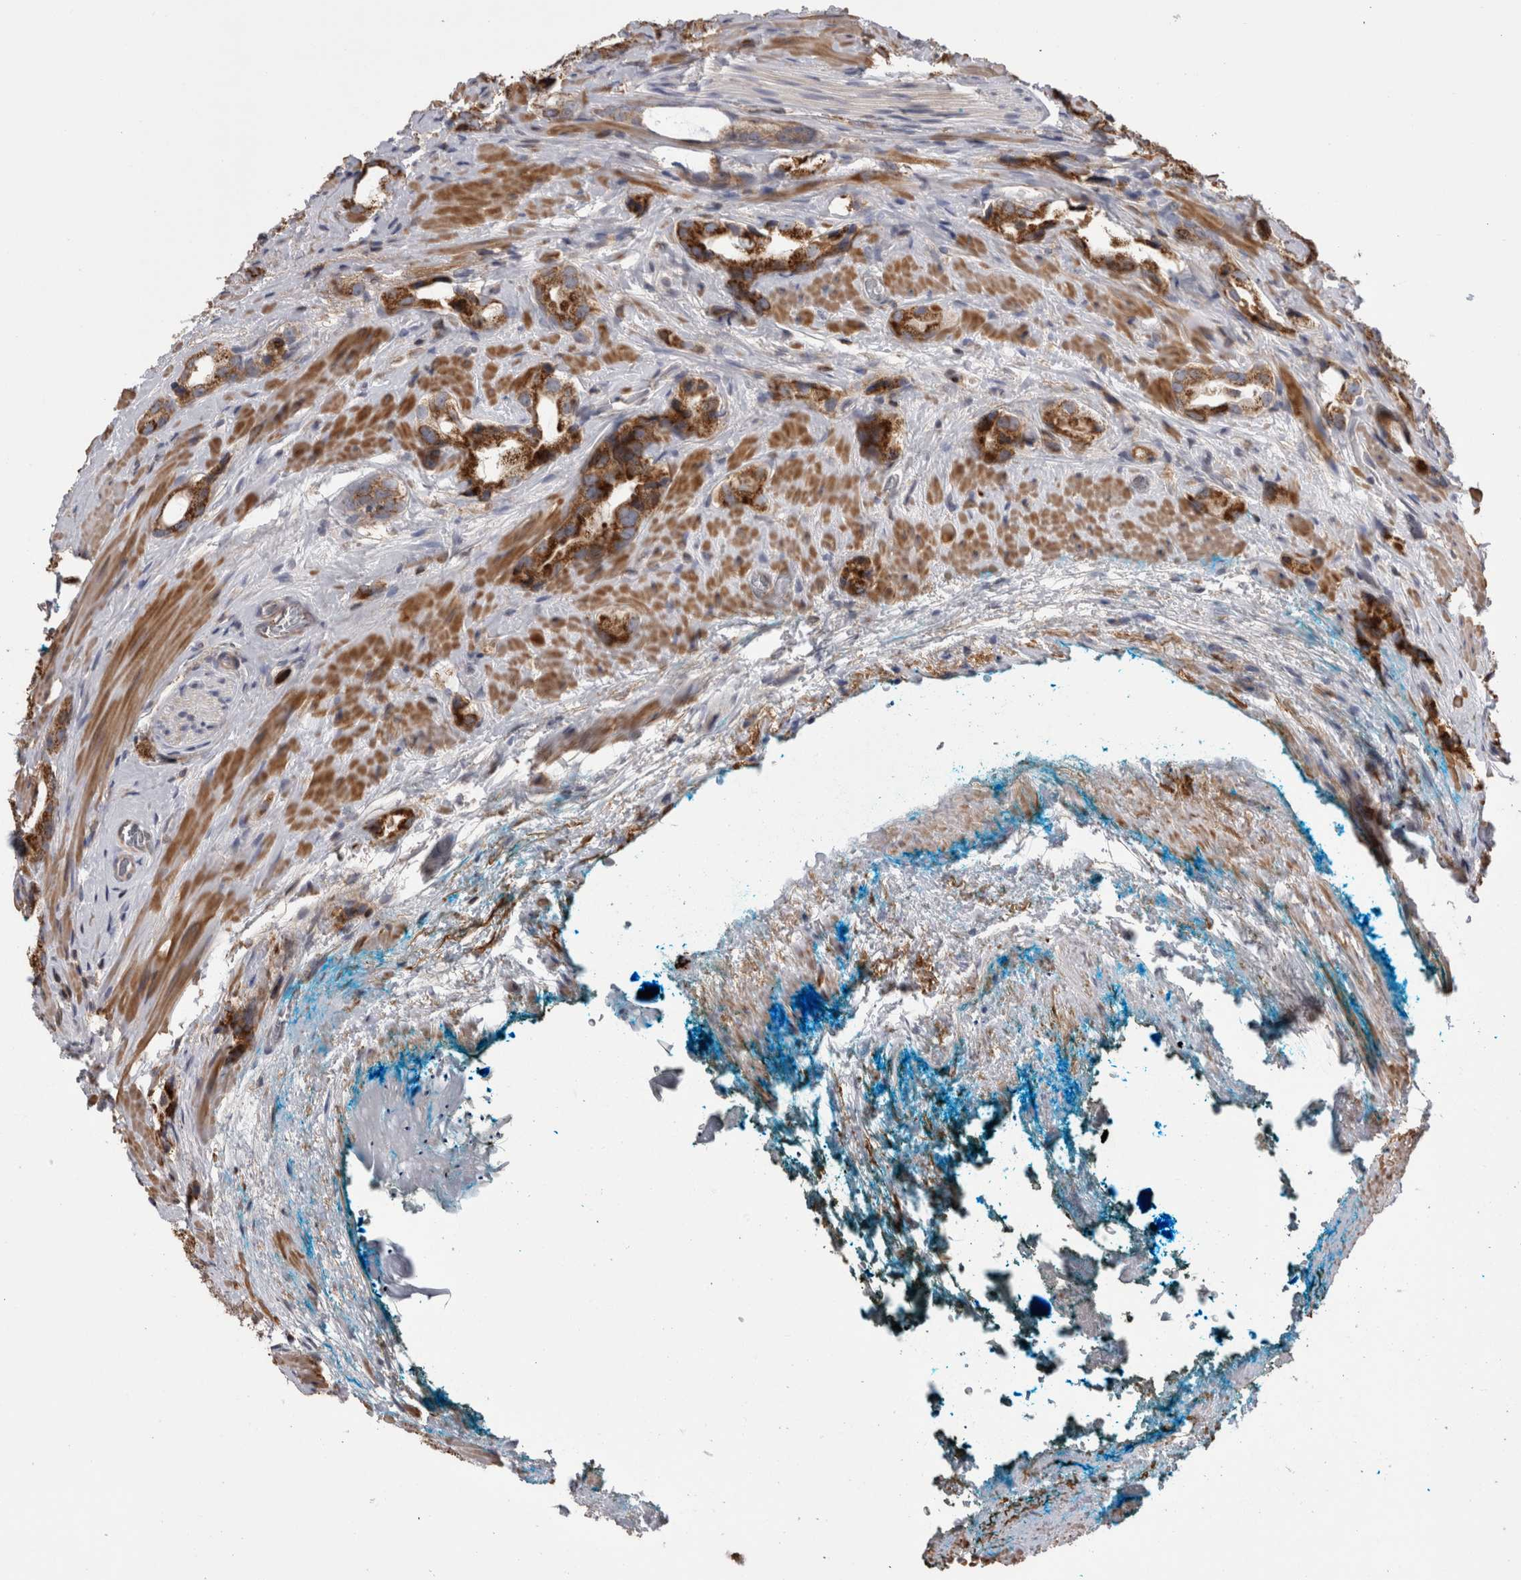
{"staining": {"intensity": "strong", "quantity": "25%-75%", "location": "cytoplasmic/membranous"}, "tissue": "prostate cancer", "cell_type": "Tumor cells", "image_type": "cancer", "snomed": [{"axis": "morphology", "description": "Adenocarcinoma, High grade"}, {"axis": "topography", "description": "Prostate"}], "caption": "Approximately 25%-75% of tumor cells in prostate cancer (high-grade adenocarcinoma) exhibit strong cytoplasmic/membranous protein staining as visualized by brown immunohistochemical staining.", "gene": "DARS2", "patient": {"sex": "male", "age": 63}}